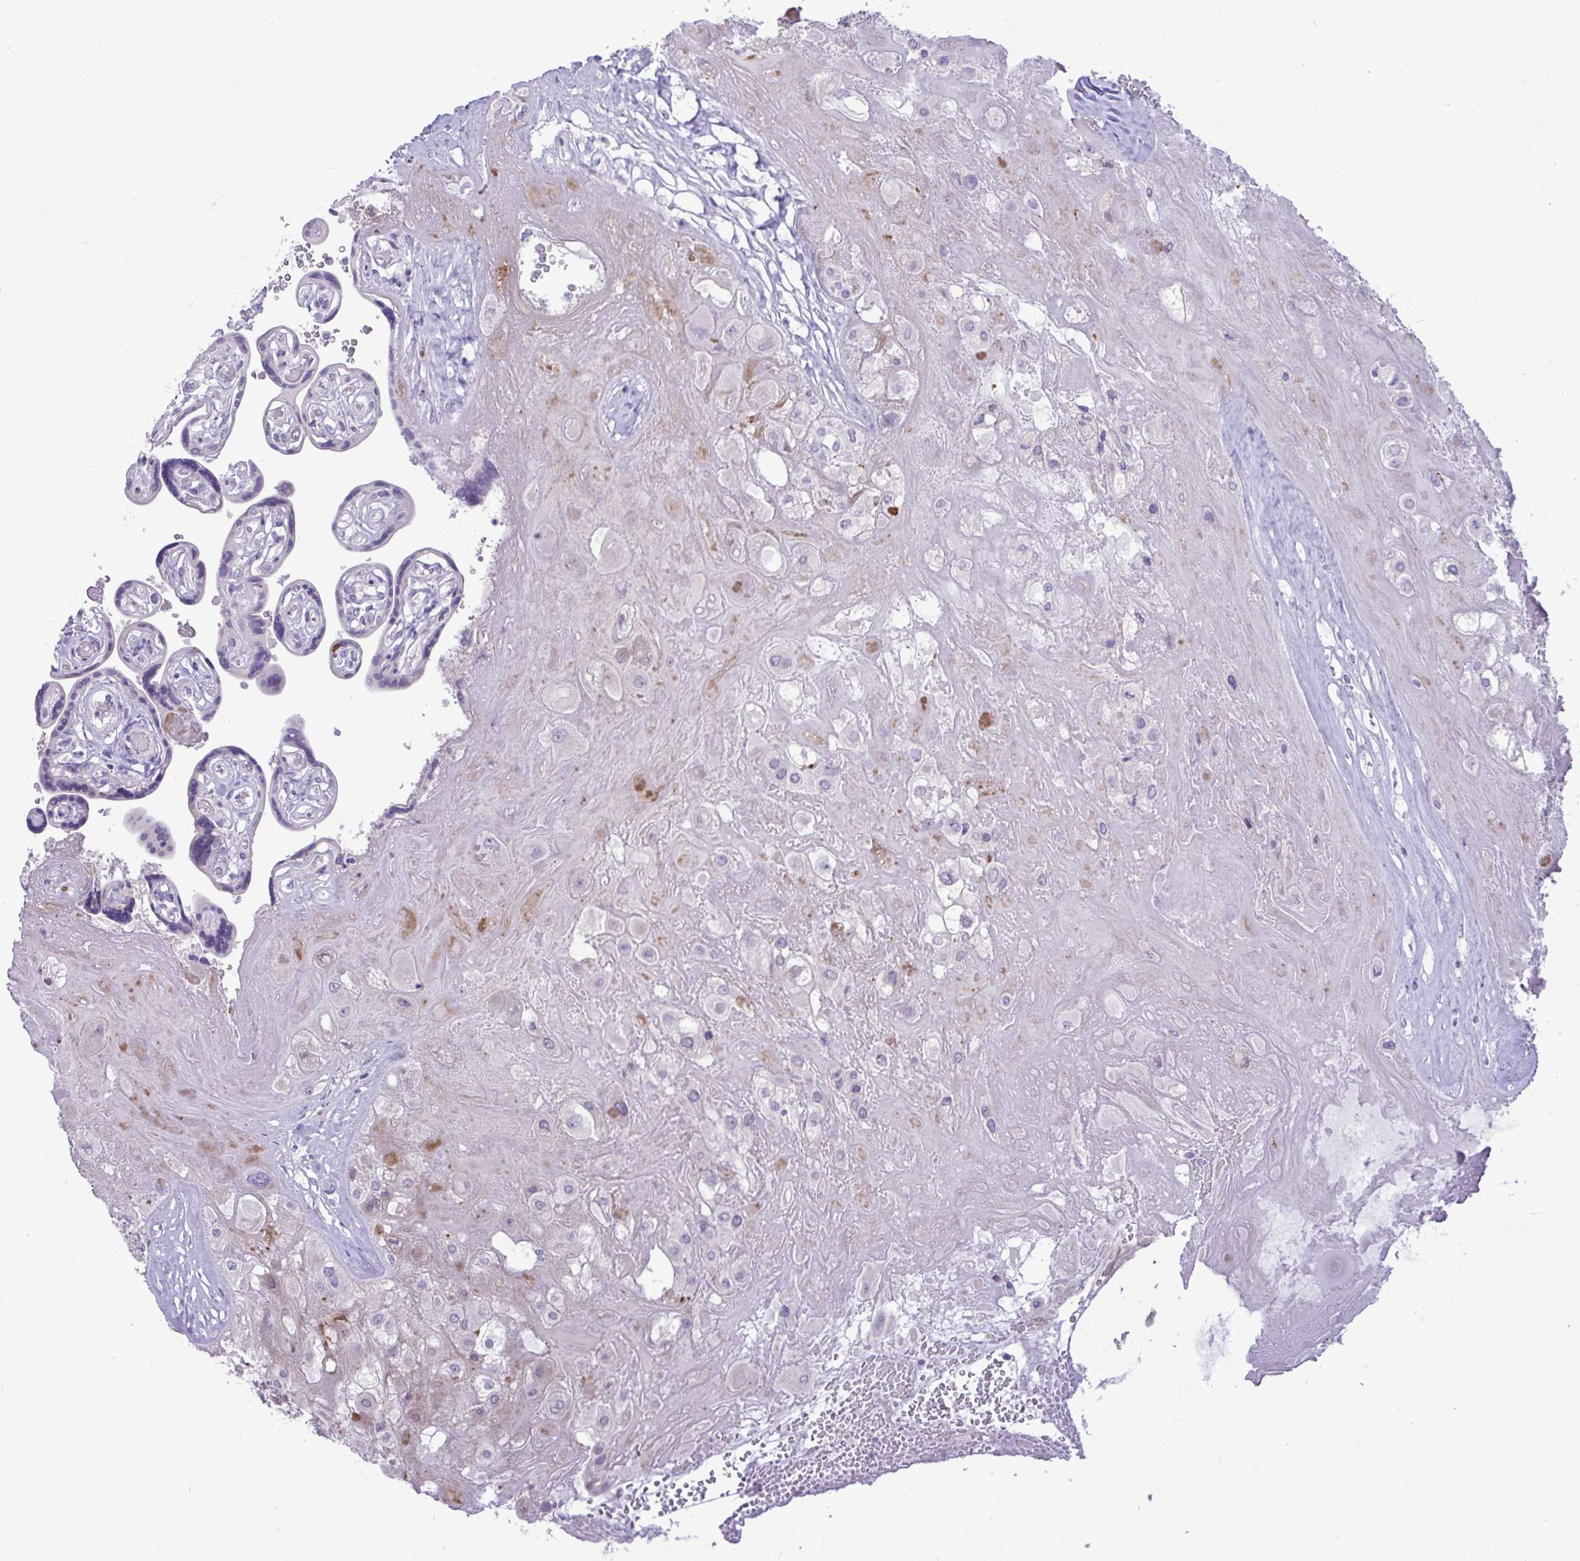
{"staining": {"intensity": "negative", "quantity": "none", "location": "none"}, "tissue": "placenta", "cell_type": "Decidual cells", "image_type": "normal", "snomed": [{"axis": "morphology", "description": "Normal tissue, NOS"}, {"axis": "topography", "description": "Placenta"}], "caption": "Photomicrograph shows no significant protein expression in decidual cells of benign placenta.", "gene": "SPAG1", "patient": {"sex": "female", "age": 32}}